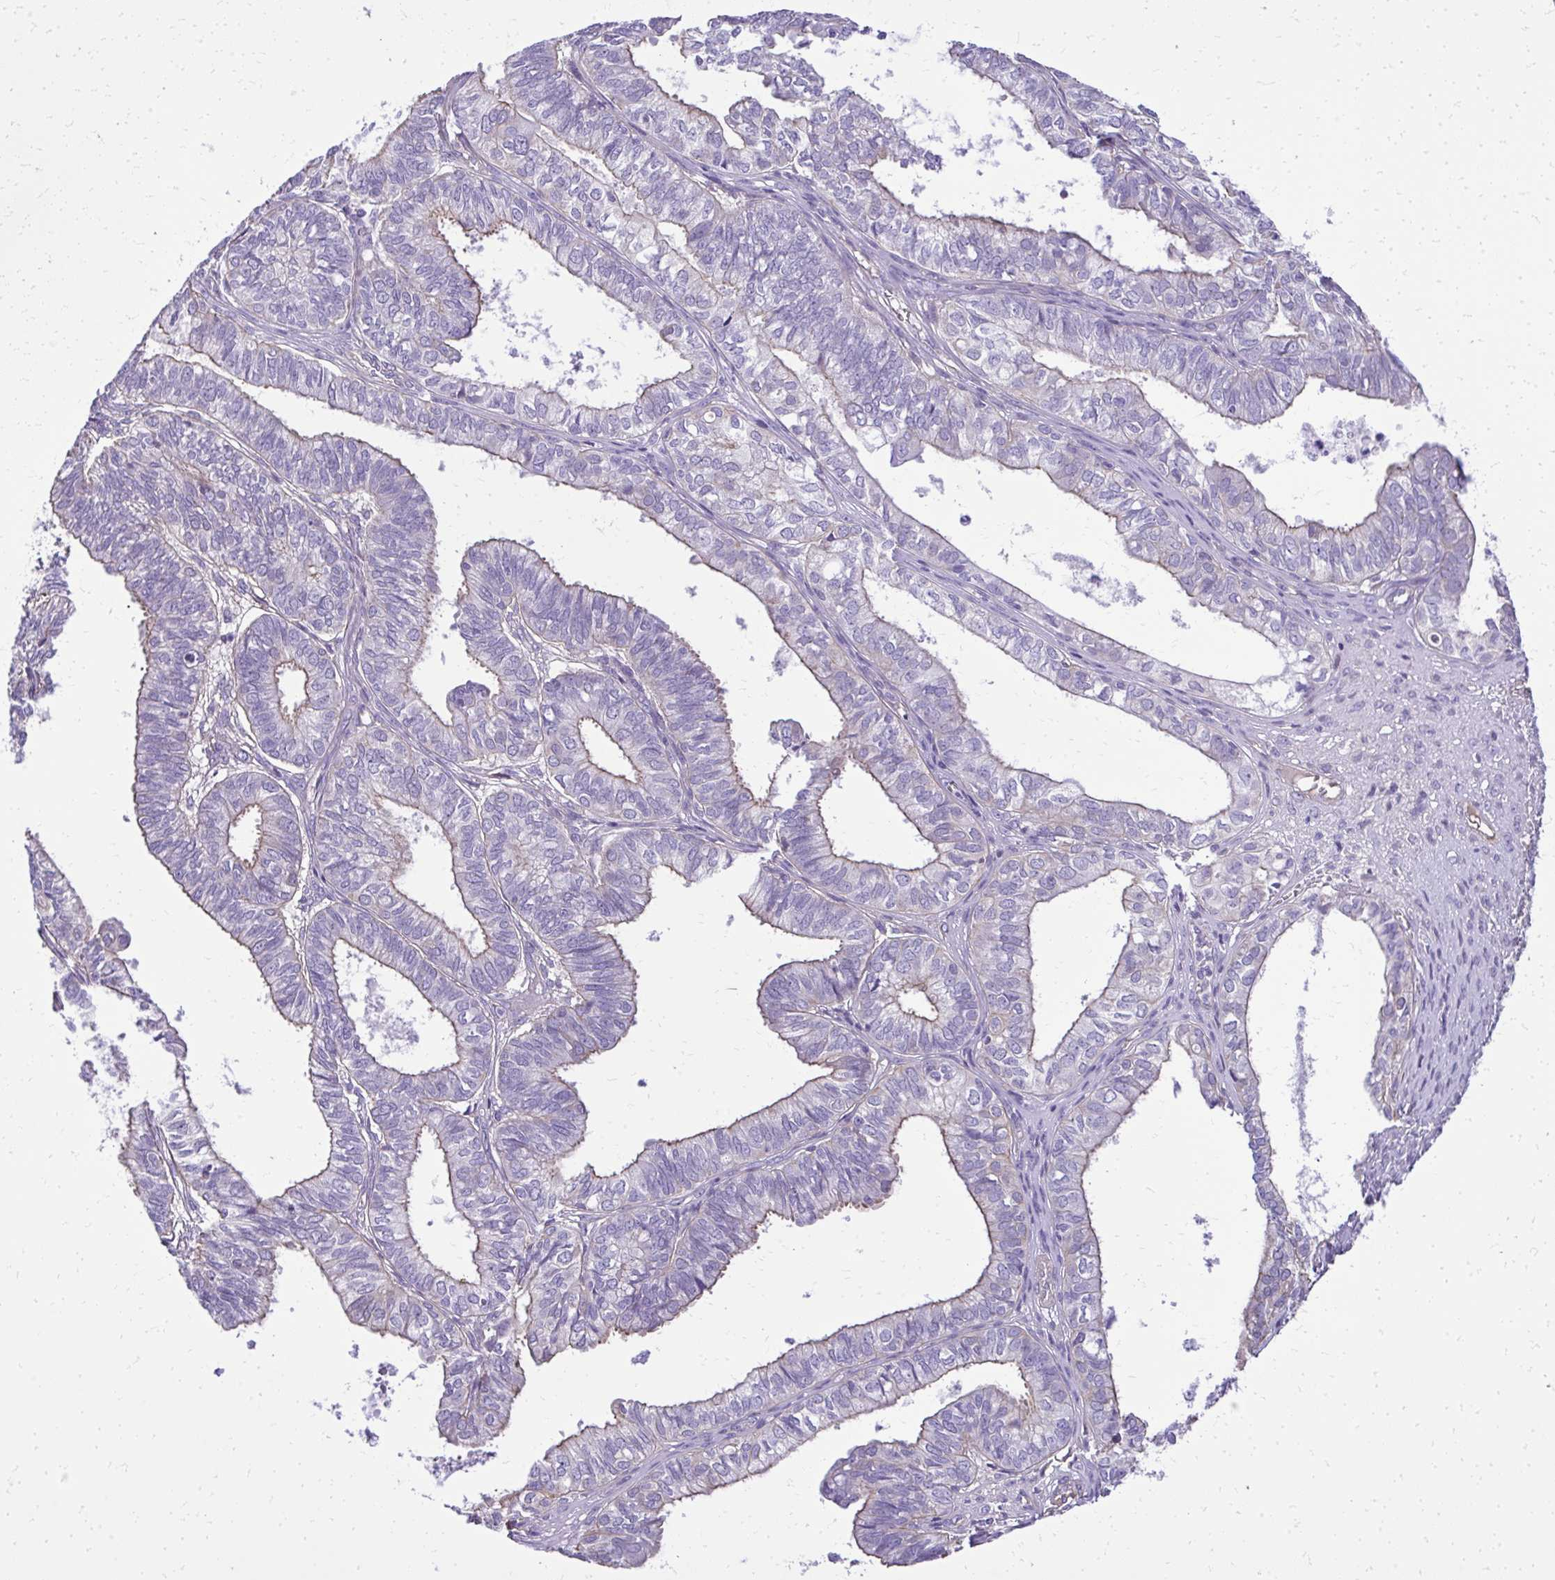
{"staining": {"intensity": "moderate", "quantity": "25%-75%", "location": "cytoplasmic/membranous"}, "tissue": "ovarian cancer", "cell_type": "Tumor cells", "image_type": "cancer", "snomed": [{"axis": "morphology", "description": "Carcinoma, endometroid"}, {"axis": "topography", "description": "Ovary"}], "caption": "Ovarian cancer tissue demonstrates moderate cytoplasmic/membranous staining in approximately 25%-75% of tumor cells, visualized by immunohistochemistry. Nuclei are stained in blue.", "gene": "RUNDC3B", "patient": {"sex": "female", "age": 64}}